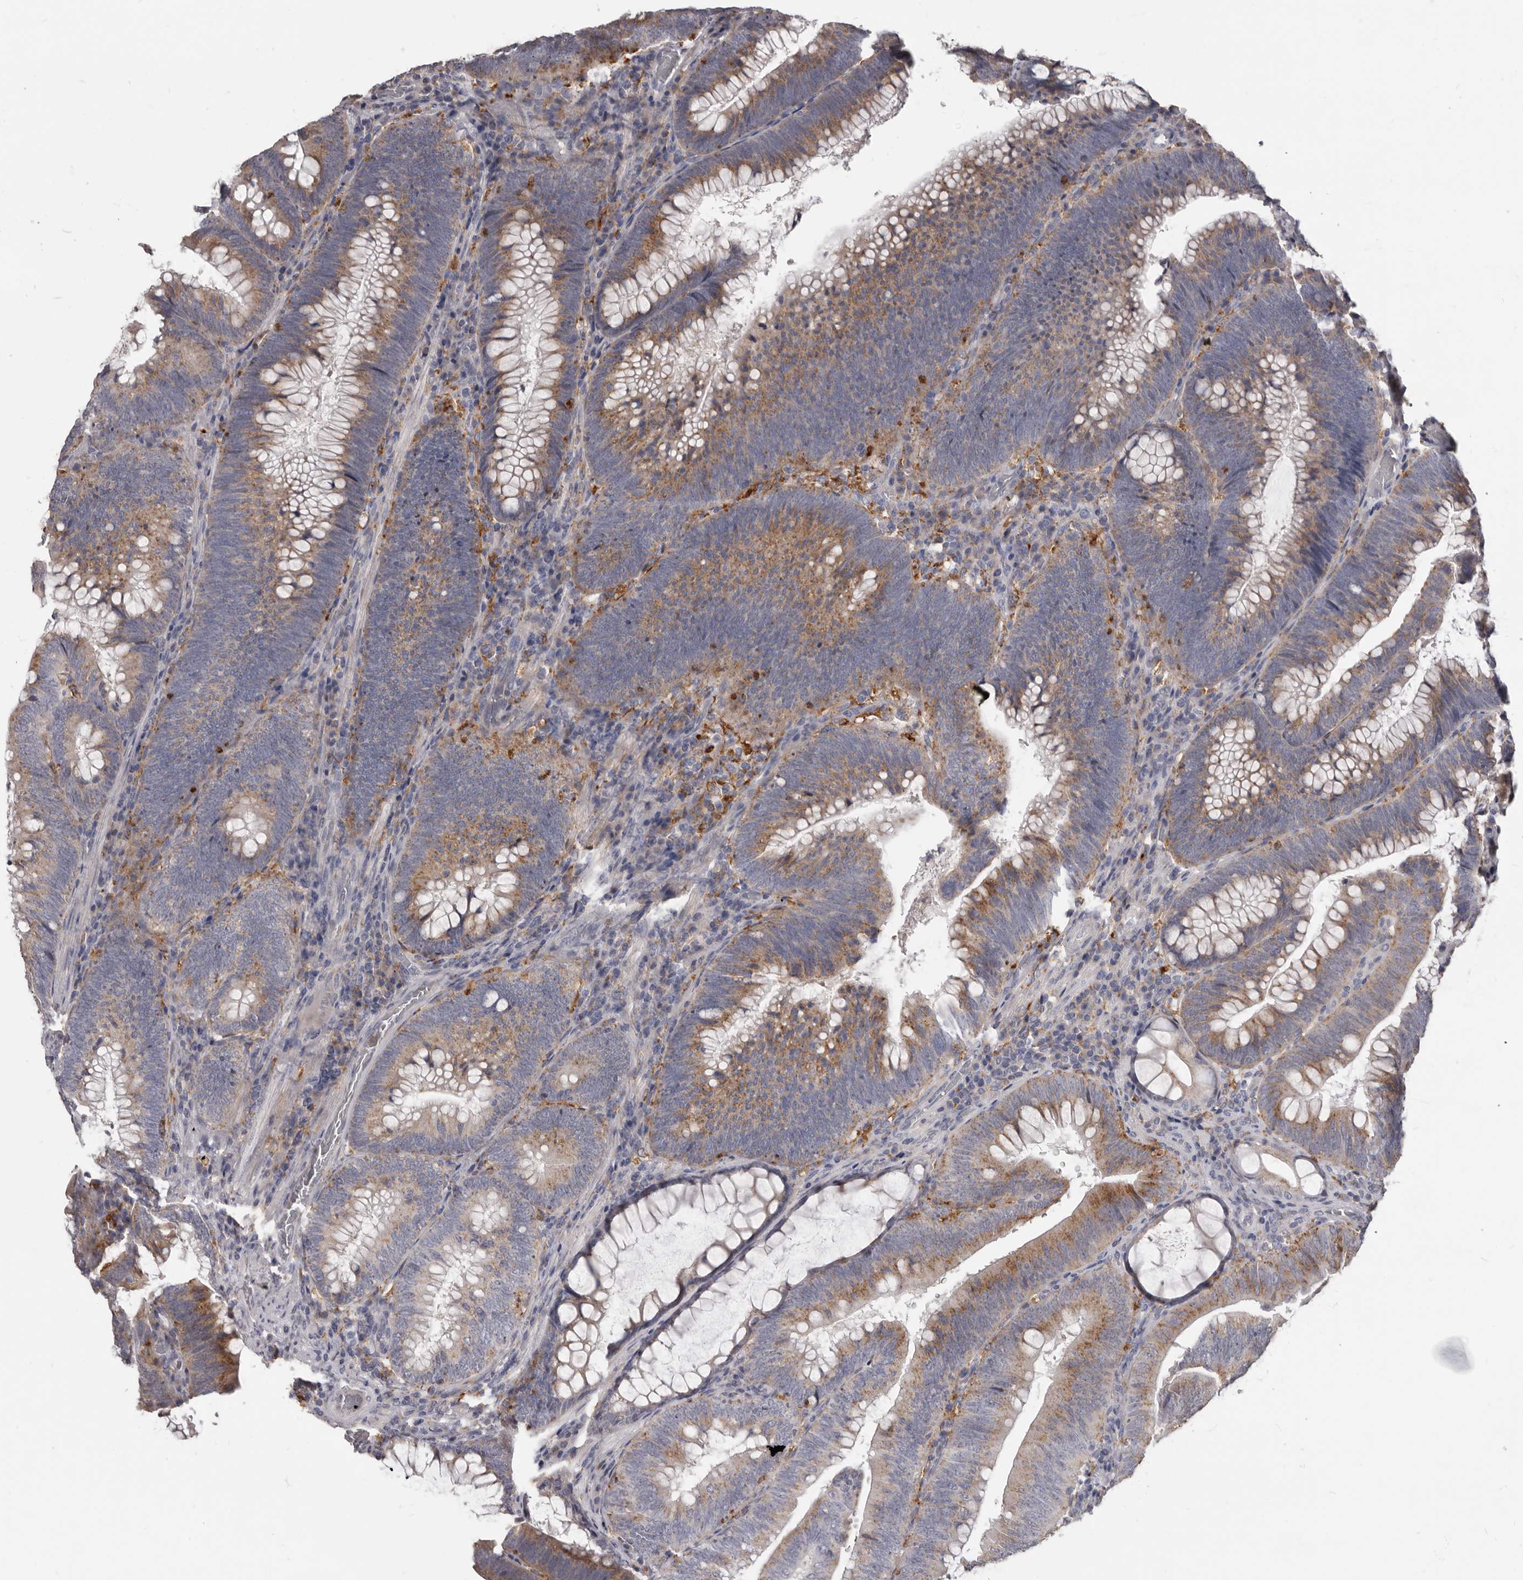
{"staining": {"intensity": "moderate", "quantity": ">75%", "location": "cytoplasmic/membranous"}, "tissue": "colorectal cancer", "cell_type": "Tumor cells", "image_type": "cancer", "snomed": [{"axis": "morphology", "description": "Normal tissue, NOS"}, {"axis": "topography", "description": "Colon"}], "caption": "Colorectal cancer stained with DAB IHC shows medium levels of moderate cytoplasmic/membranous positivity in about >75% of tumor cells.", "gene": "PI4K2A", "patient": {"sex": "female", "age": 82}}